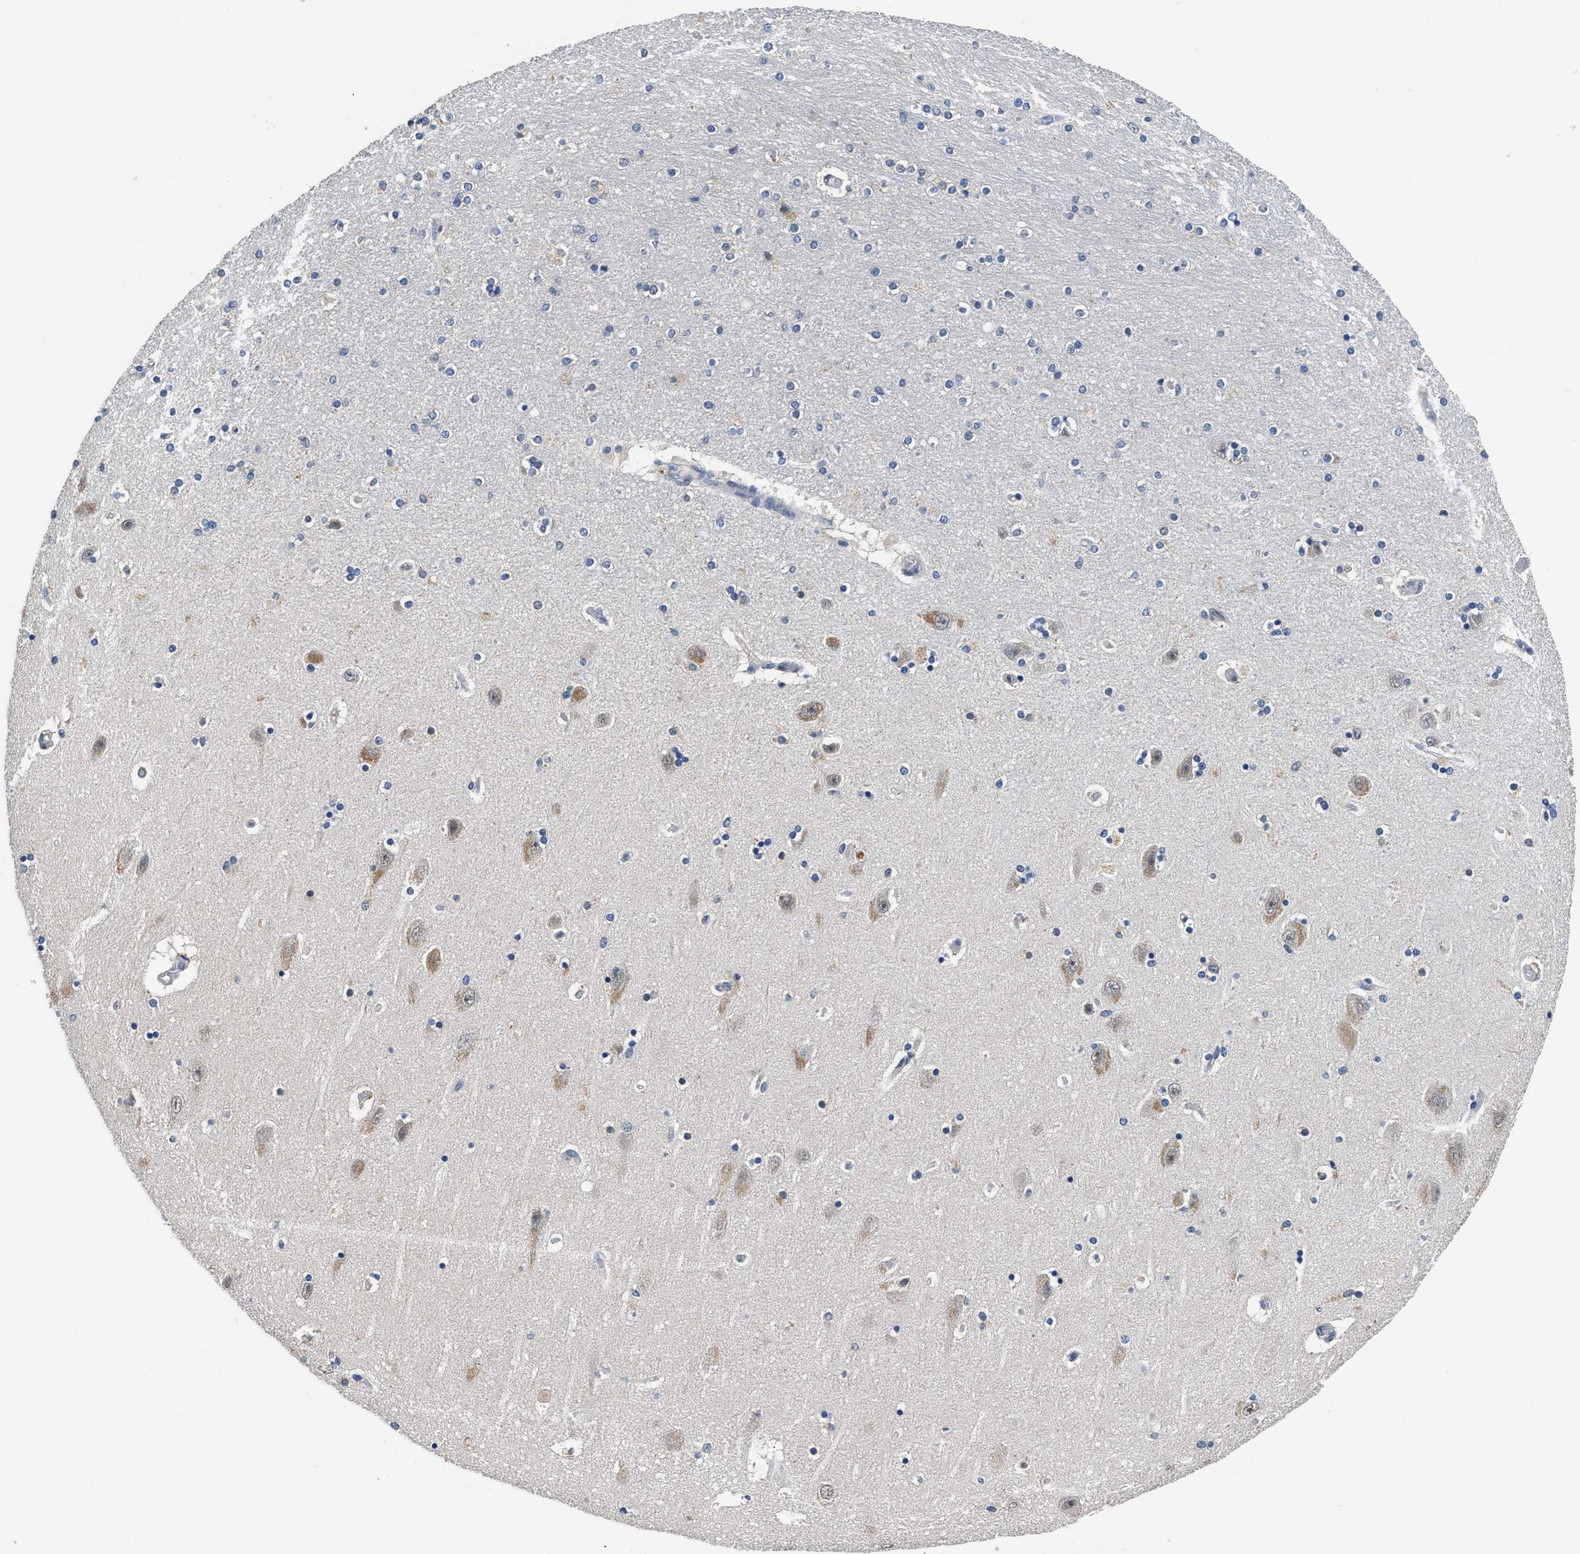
{"staining": {"intensity": "negative", "quantity": "none", "location": "none"}, "tissue": "hippocampus", "cell_type": "Glial cells", "image_type": "normal", "snomed": [{"axis": "morphology", "description": "Normal tissue, NOS"}, {"axis": "topography", "description": "Hippocampus"}], "caption": "Immunohistochemistry (IHC) of benign hippocampus shows no positivity in glial cells.", "gene": "INHA", "patient": {"sex": "female", "age": 54}}